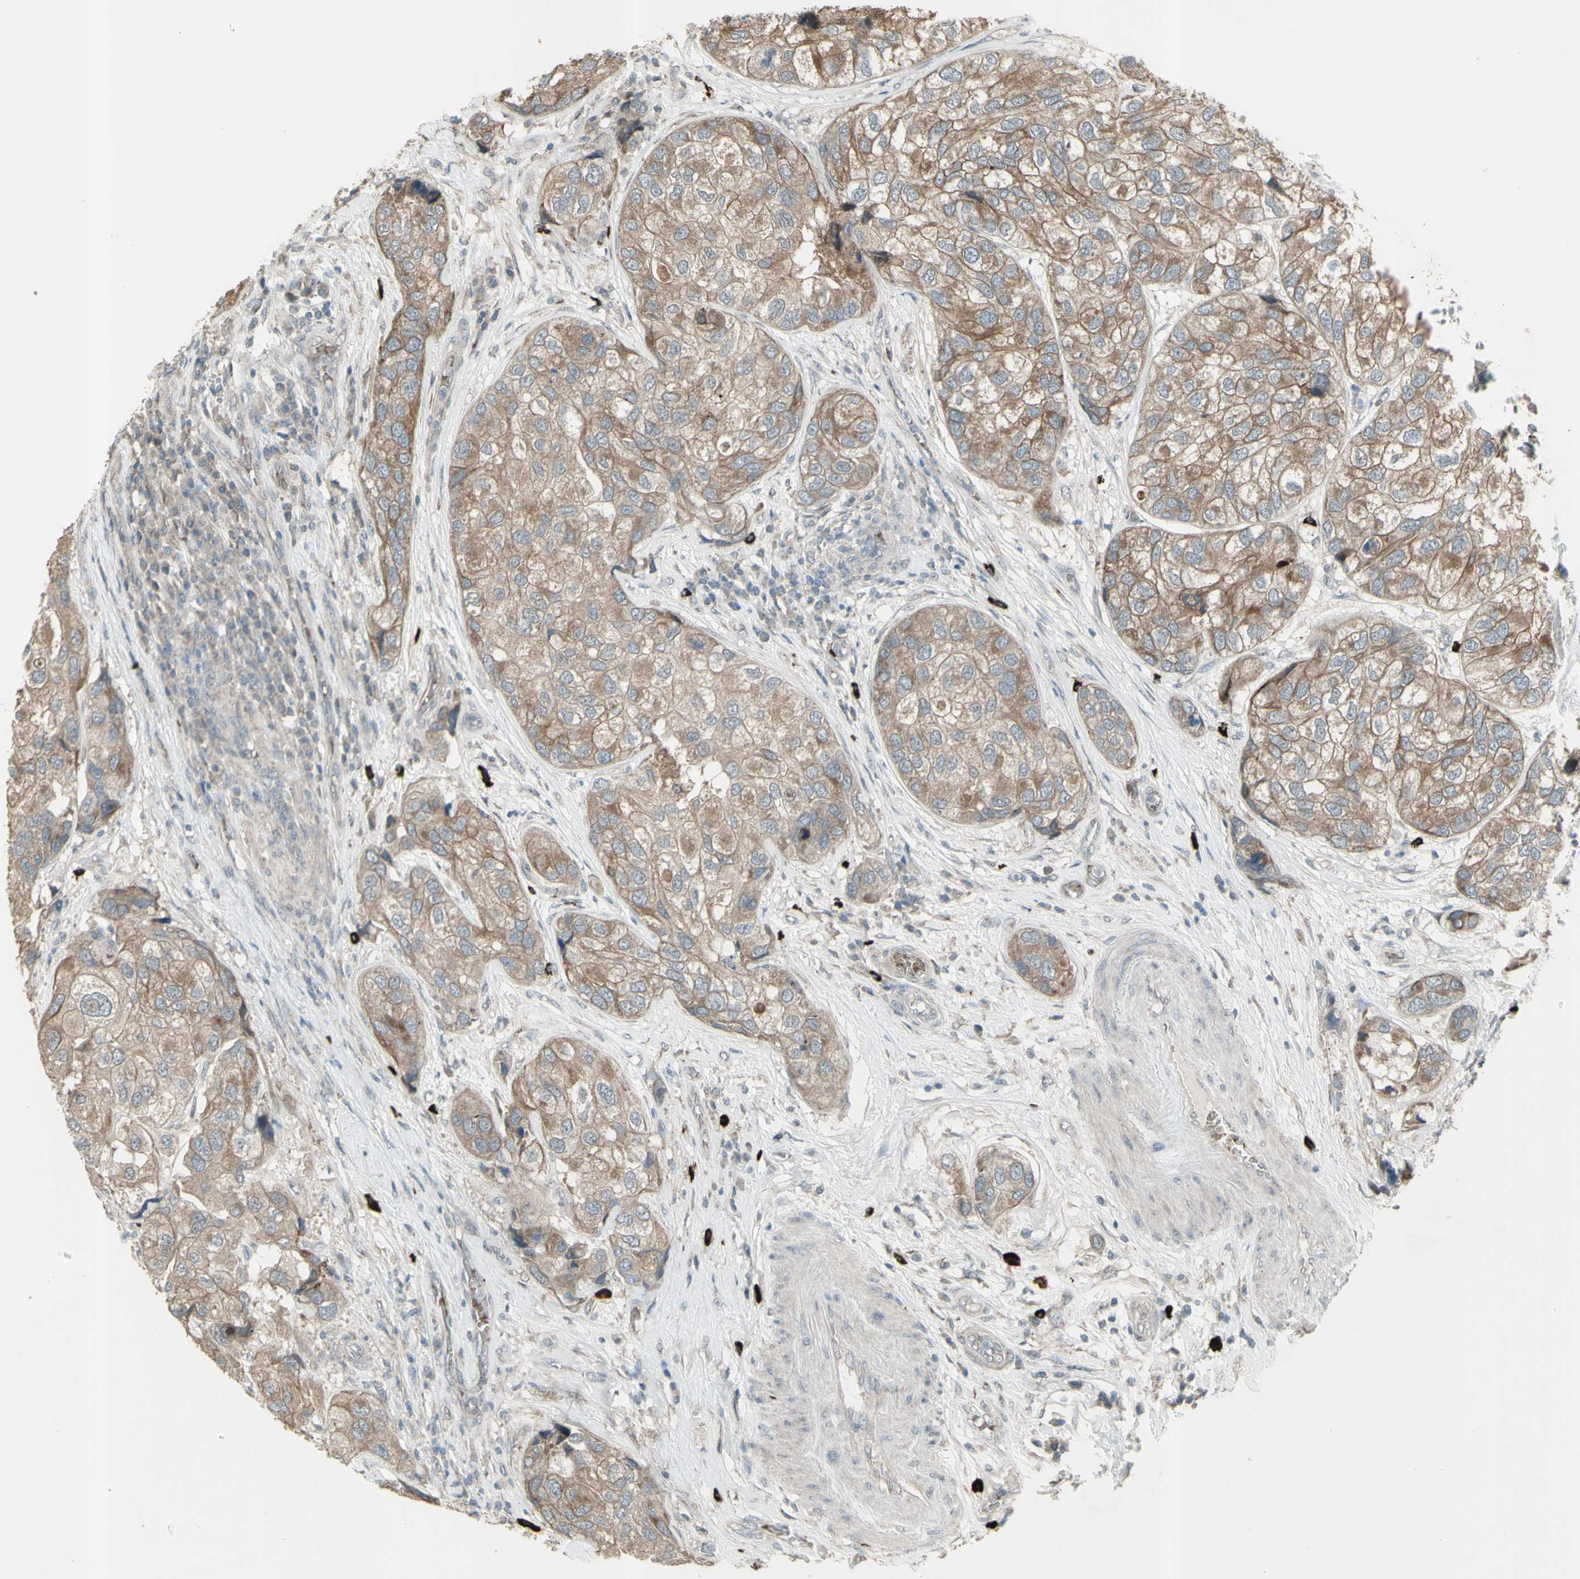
{"staining": {"intensity": "moderate", "quantity": ">75%", "location": "cytoplasmic/membranous"}, "tissue": "urothelial cancer", "cell_type": "Tumor cells", "image_type": "cancer", "snomed": [{"axis": "morphology", "description": "Urothelial carcinoma, High grade"}, {"axis": "topography", "description": "Urinary bladder"}], "caption": "Immunohistochemical staining of human urothelial cancer demonstrates moderate cytoplasmic/membranous protein staining in about >75% of tumor cells.", "gene": "GRAMD1B", "patient": {"sex": "female", "age": 64}}